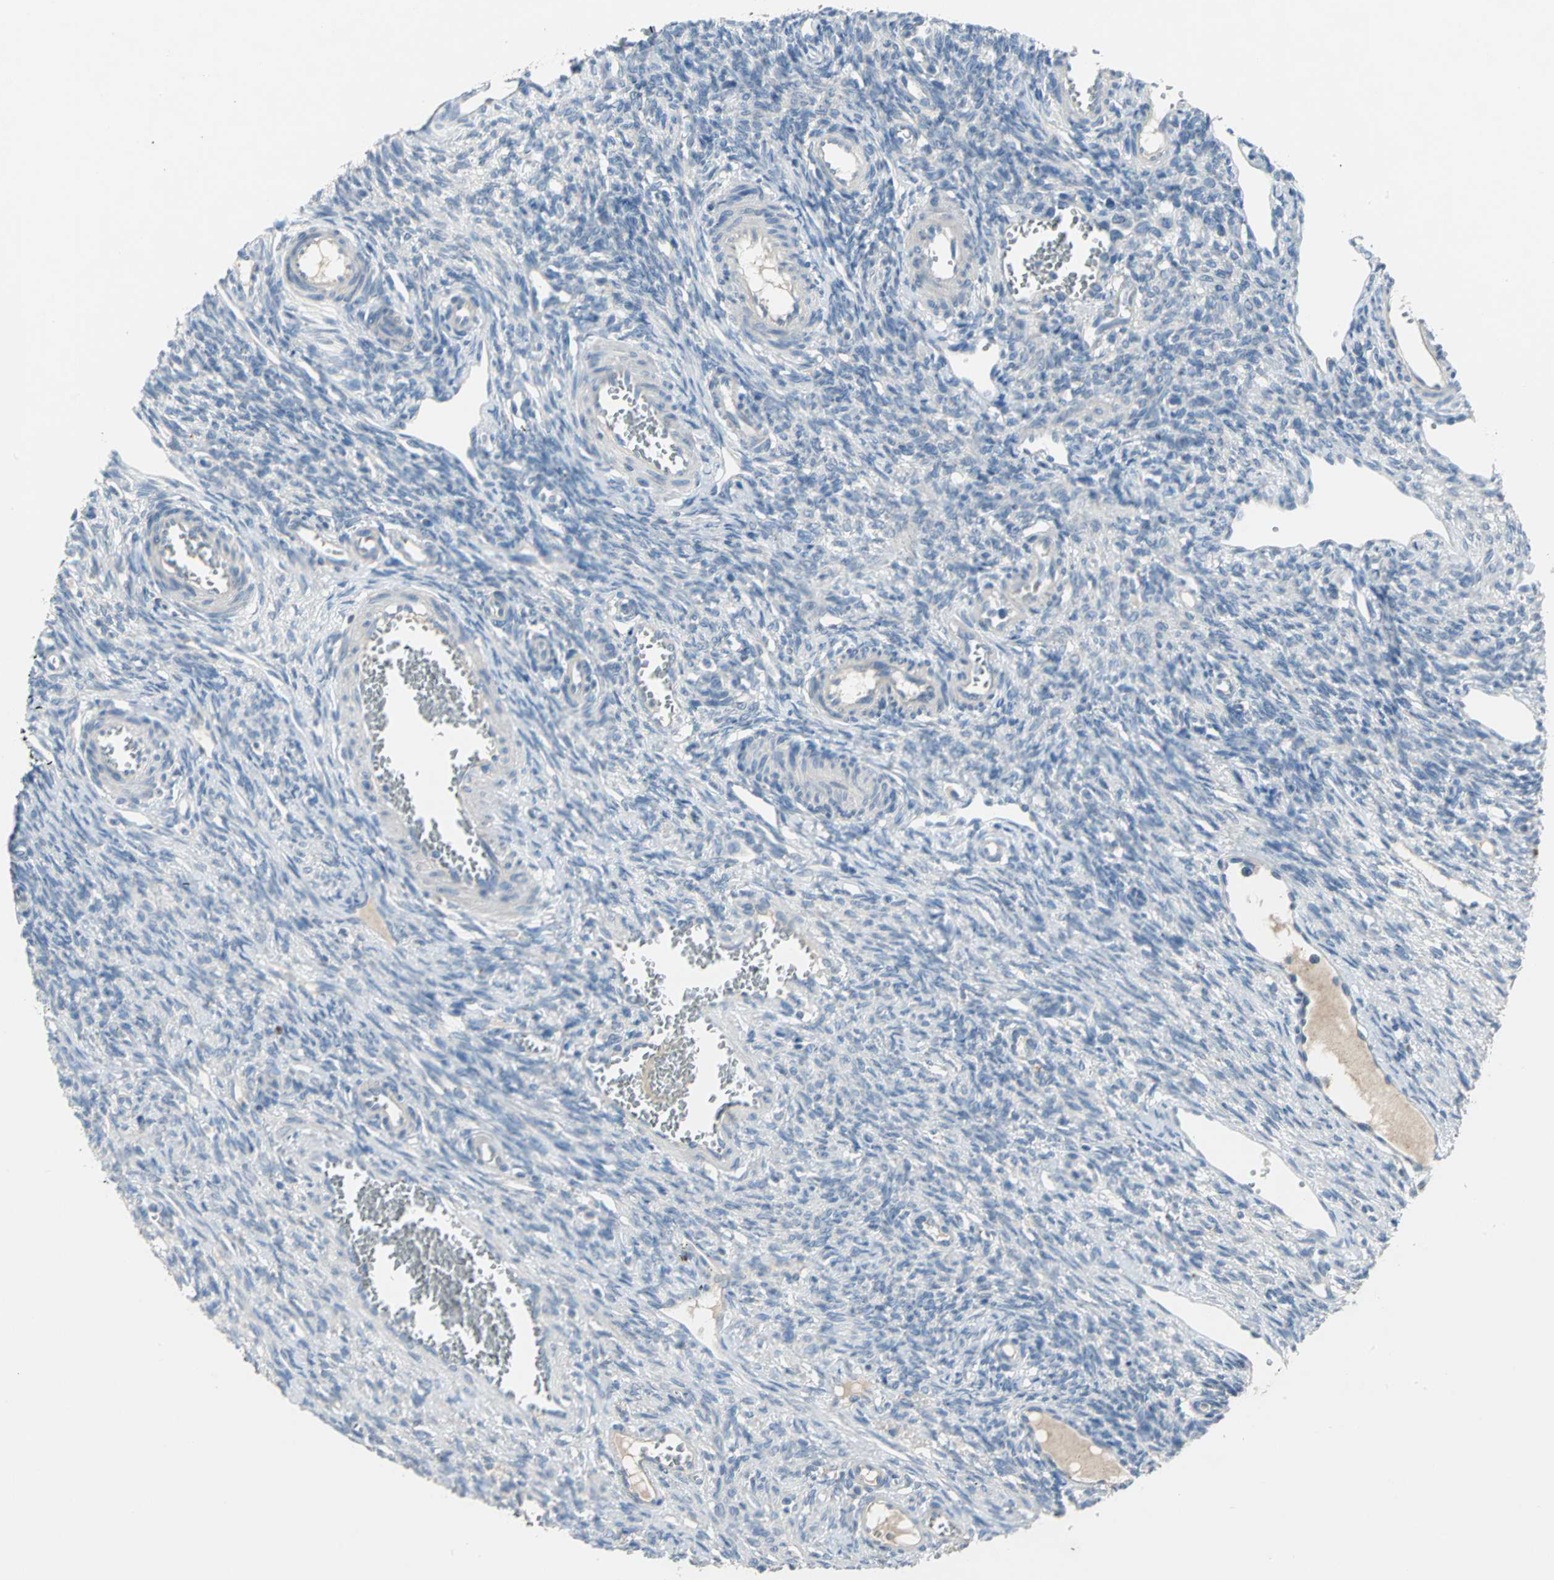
{"staining": {"intensity": "negative", "quantity": "none", "location": "none"}, "tissue": "ovary", "cell_type": "Ovarian stroma cells", "image_type": "normal", "snomed": [{"axis": "morphology", "description": "Normal tissue, NOS"}, {"axis": "topography", "description": "Ovary"}], "caption": "This is an IHC histopathology image of unremarkable ovary. There is no staining in ovarian stroma cells.", "gene": "PTGDS", "patient": {"sex": "female", "age": 33}}